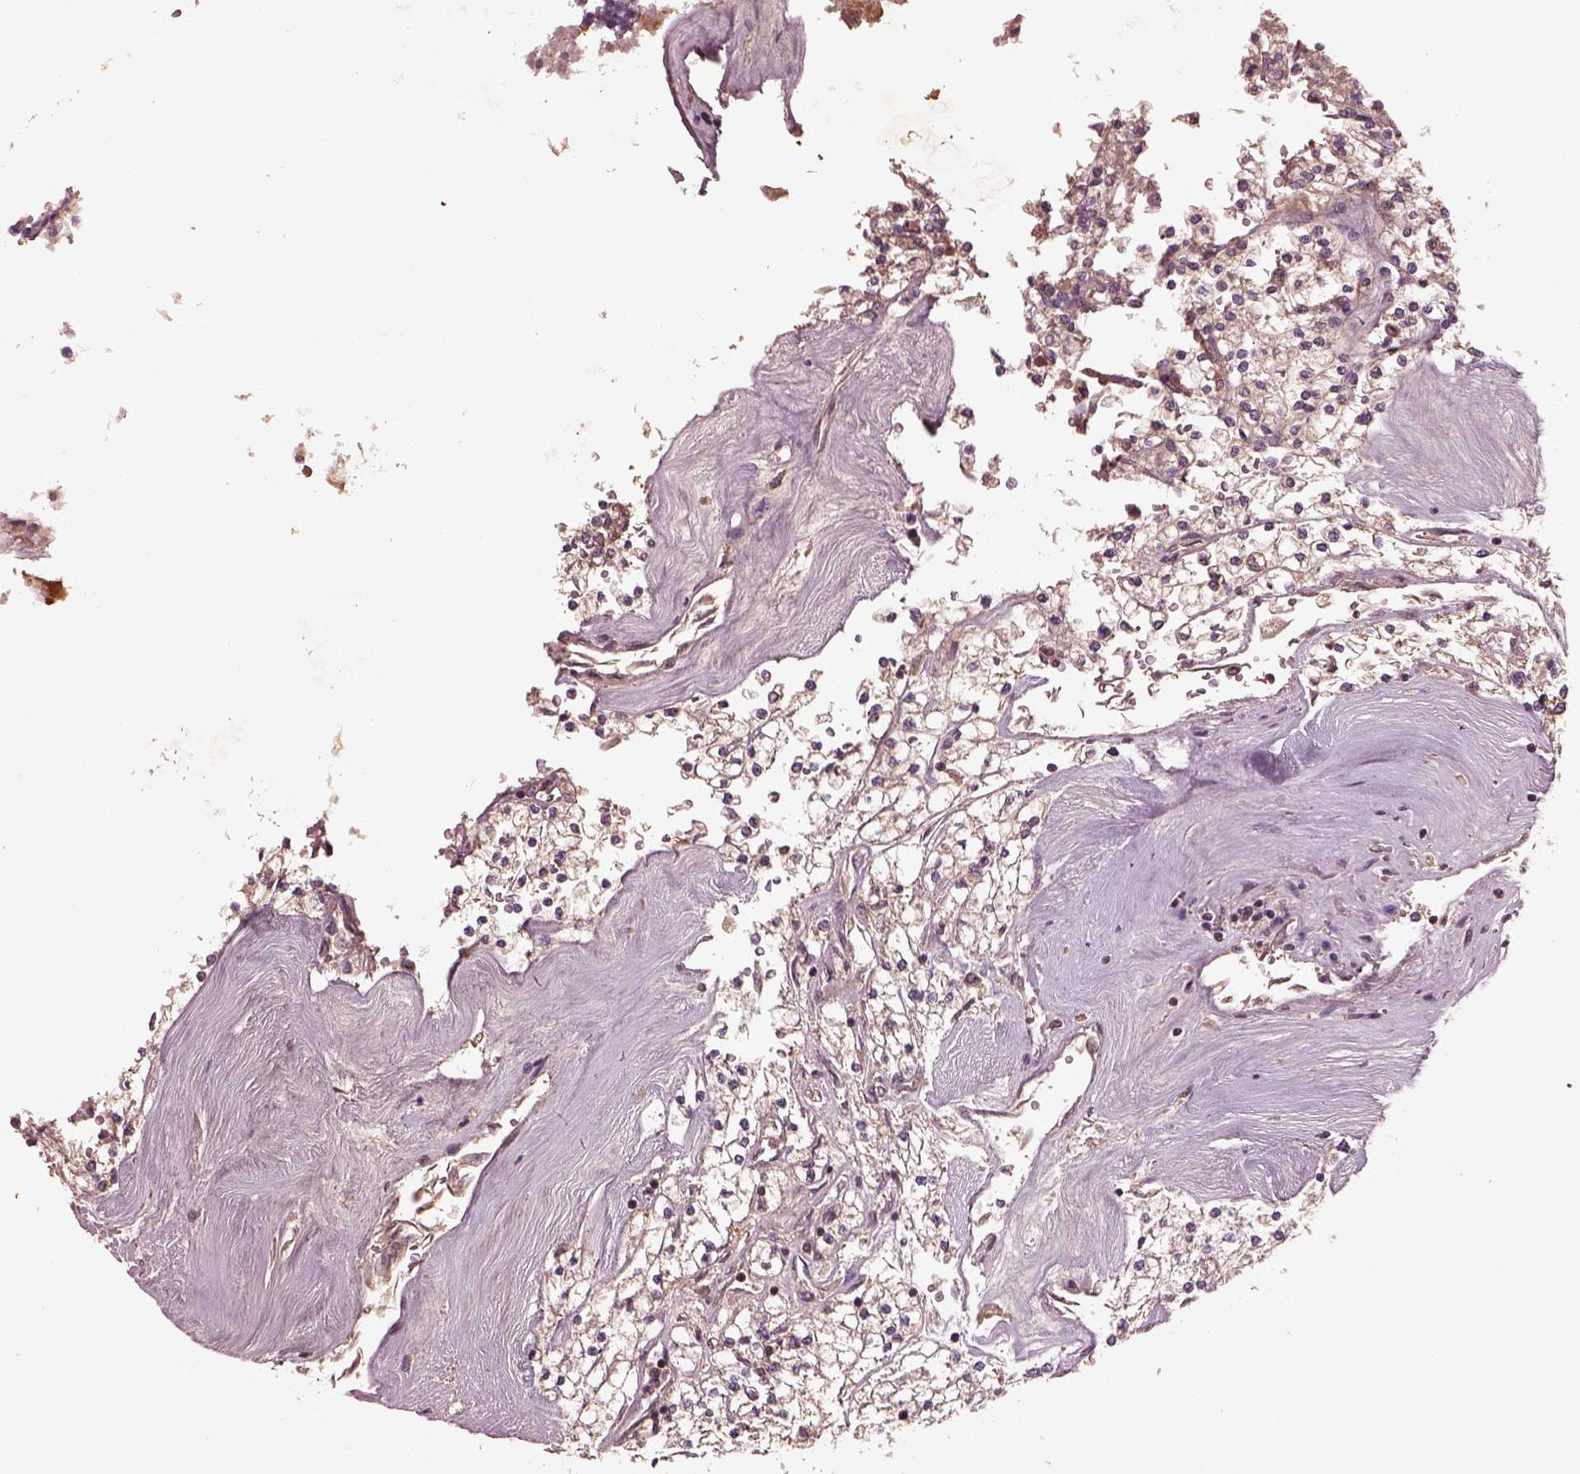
{"staining": {"intensity": "weak", "quantity": ">75%", "location": "cytoplasmic/membranous"}, "tissue": "renal cancer", "cell_type": "Tumor cells", "image_type": "cancer", "snomed": [{"axis": "morphology", "description": "Adenocarcinoma, NOS"}, {"axis": "topography", "description": "Kidney"}], "caption": "Immunohistochemical staining of human adenocarcinoma (renal) shows low levels of weak cytoplasmic/membranous positivity in approximately >75% of tumor cells.", "gene": "PTX4", "patient": {"sex": "male", "age": 80}}